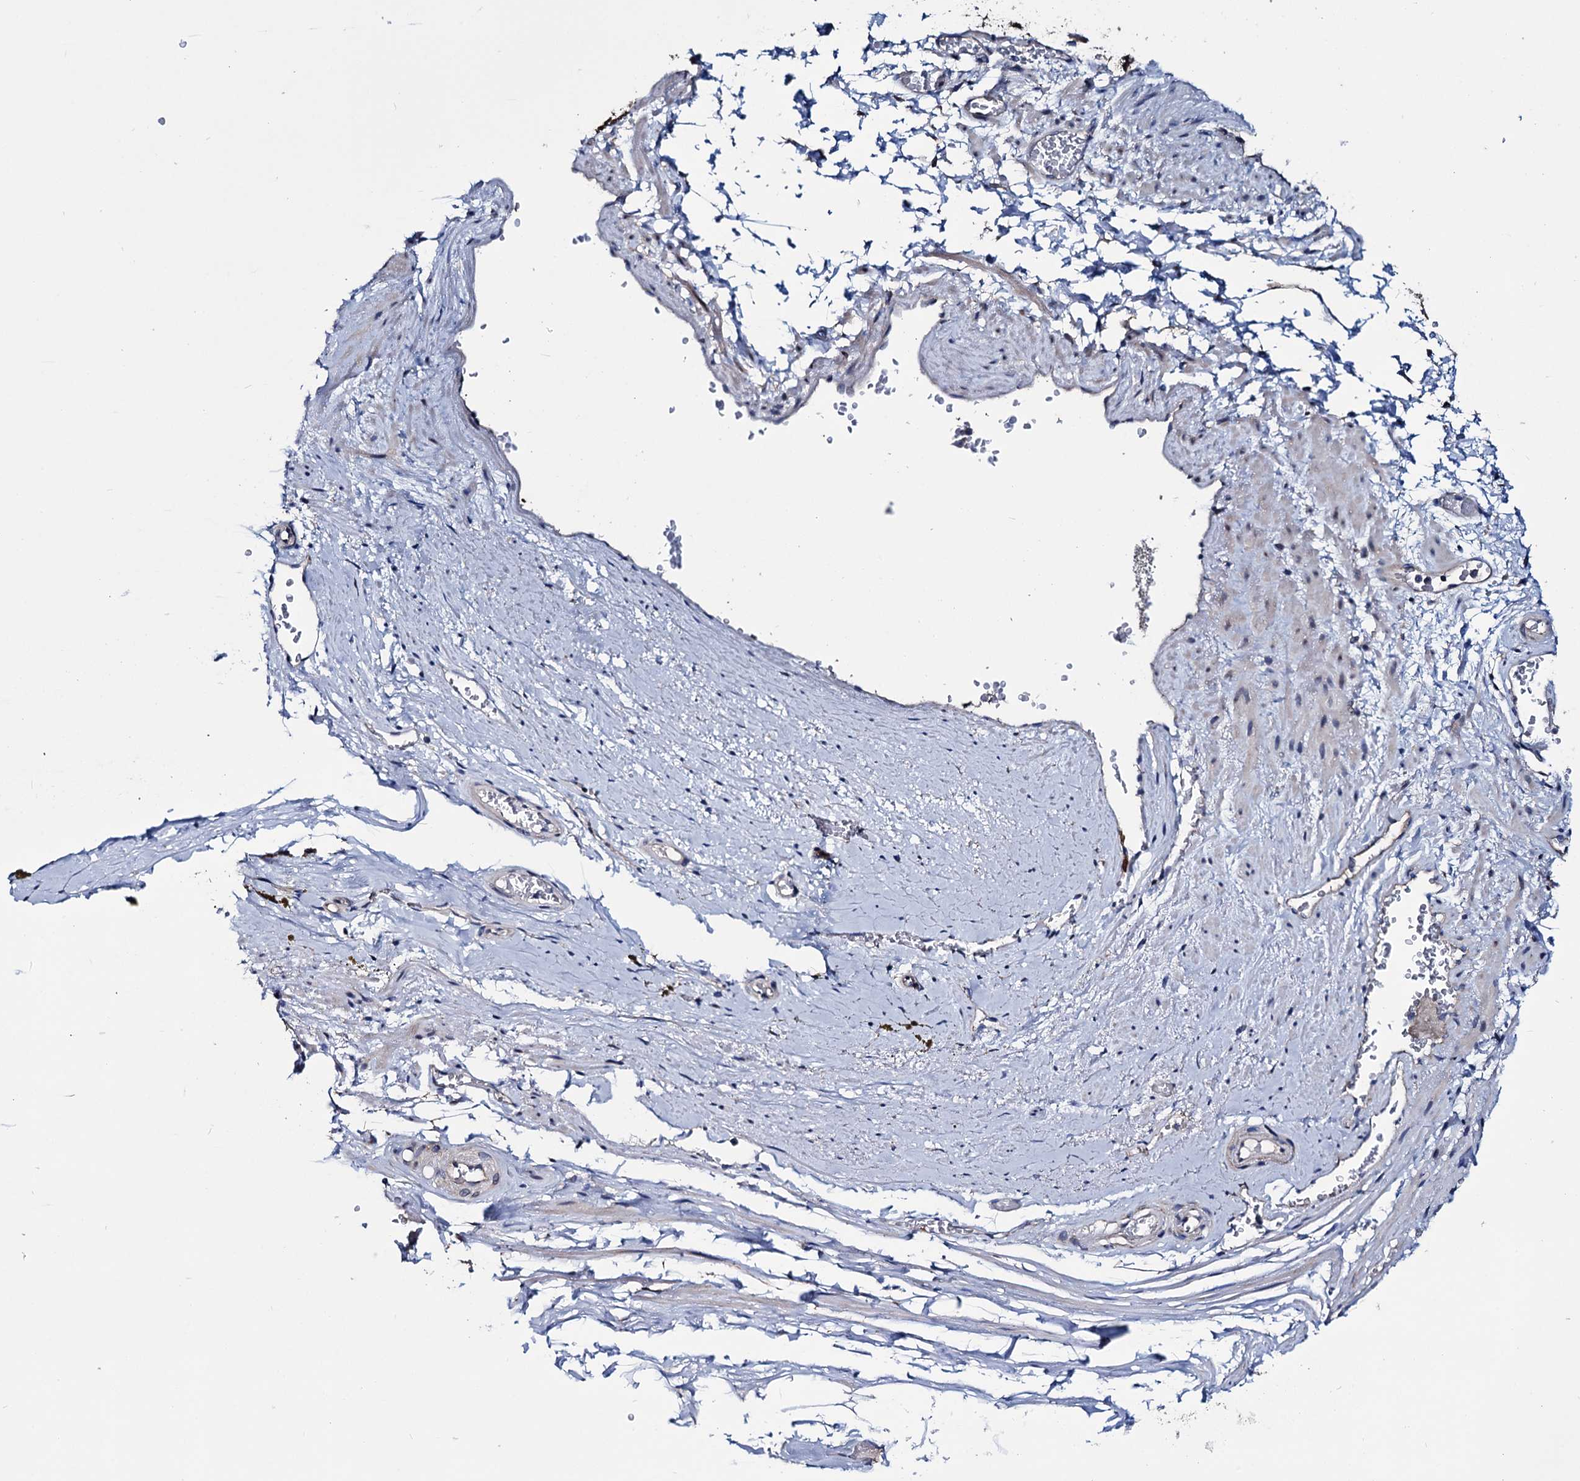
{"staining": {"intensity": "negative", "quantity": "none", "location": "none"}, "tissue": "adipose tissue", "cell_type": "Adipocytes", "image_type": "normal", "snomed": [{"axis": "morphology", "description": "Normal tissue, NOS"}, {"axis": "morphology", "description": "Adenocarcinoma, Low grade"}, {"axis": "topography", "description": "Prostate"}, {"axis": "topography", "description": "Peripheral nerve tissue"}], "caption": "This is an IHC micrograph of normal adipose tissue. There is no staining in adipocytes.", "gene": "EYA4", "patient": {"sex": "male", "age": 63}}